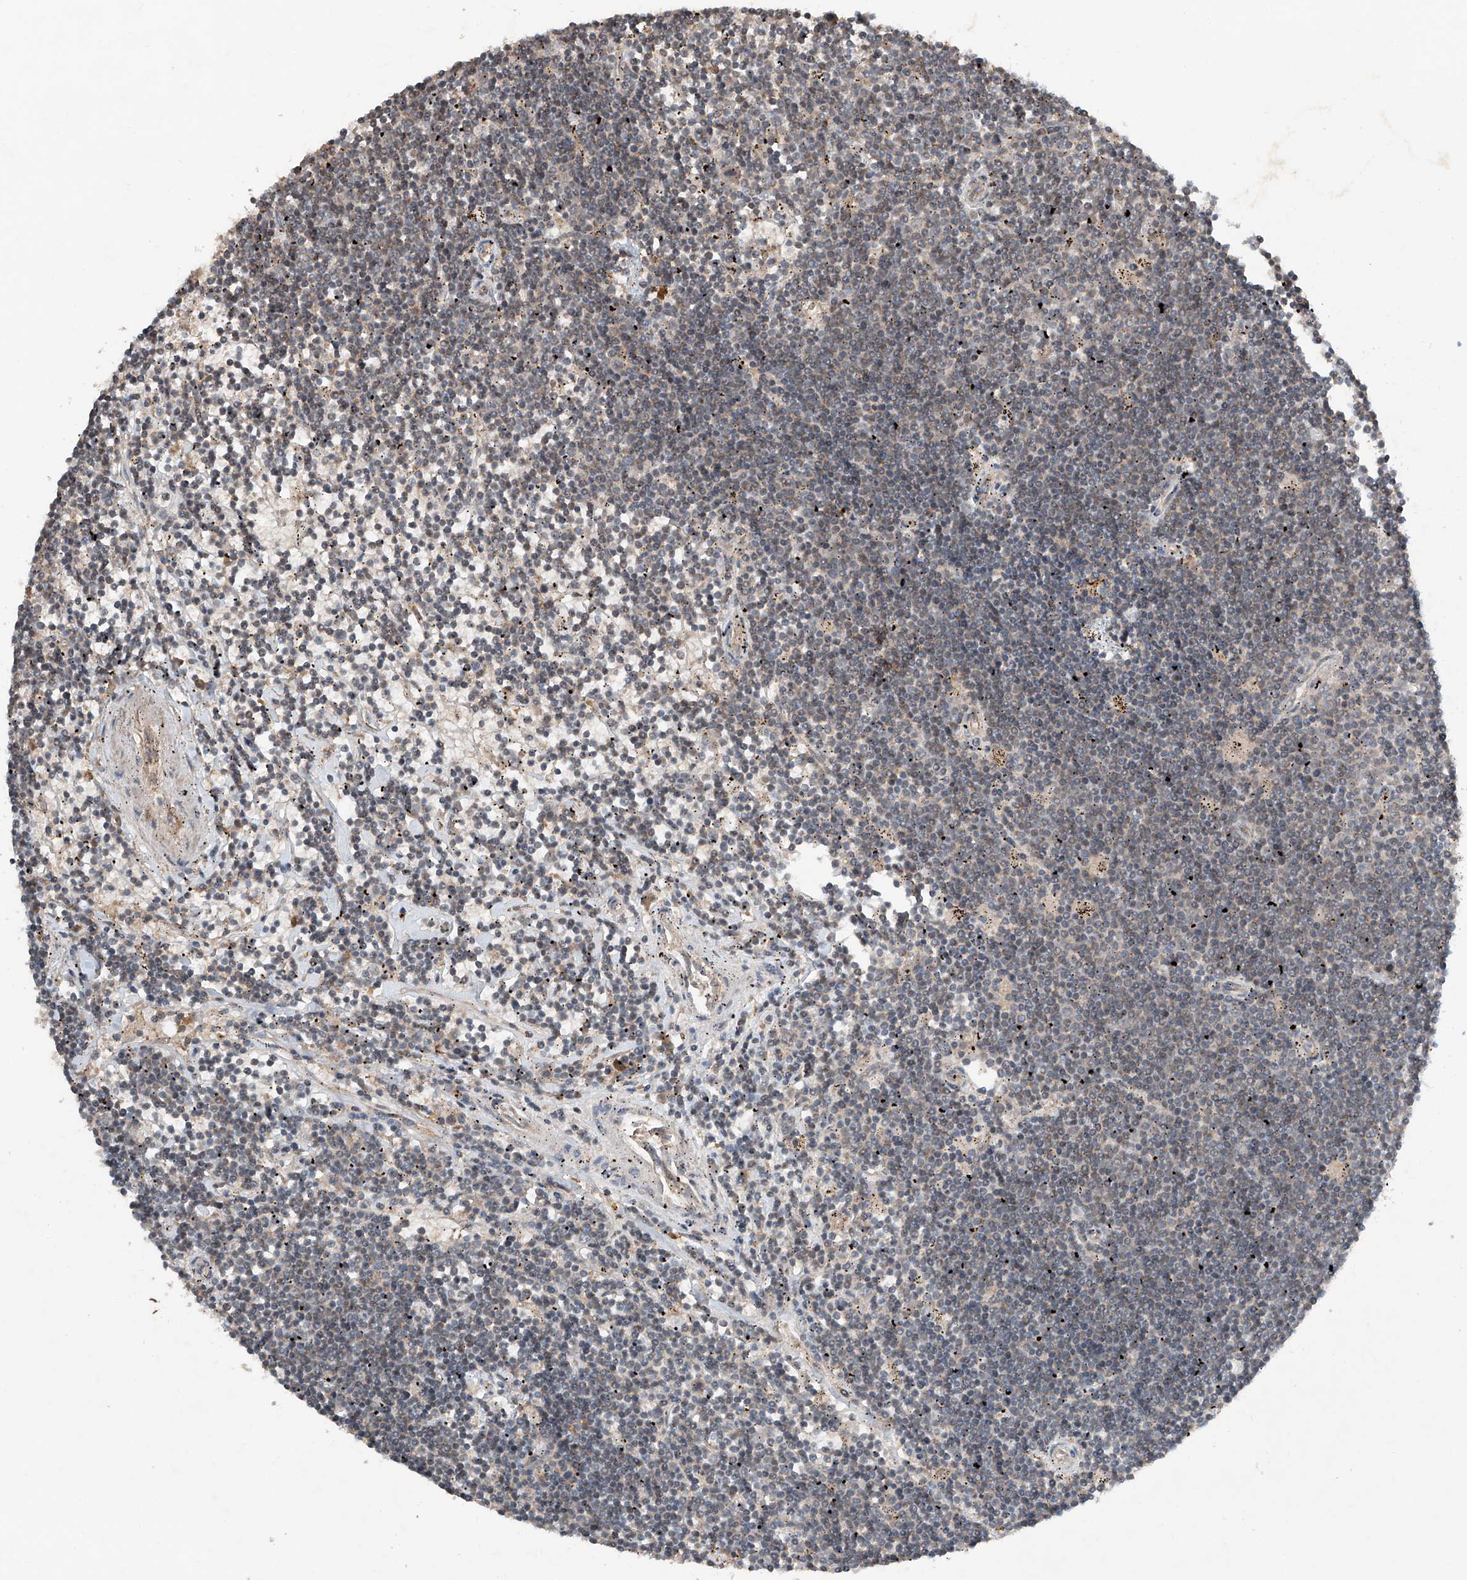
{"staining": {"intensity": "weak", "quantity": "<25%", "location": "cytoplasmic/membranous"}, "tissue": "lymphoma", "cell_type": "Tumor cells", "image_type": "cancer", "snomed": [{"axis": "morphology", "description": "Malignant lymphoma, non-Hodgkin's type, Low grade"}, {"axis": "topography", "description": "Spleen"}], "caption": "Lymphoma was stained to show a protein in brown. There is no significant positivity in tumor cells.", "gene": "ADAM23", "patient": {"sex": "male", "age": 76}}